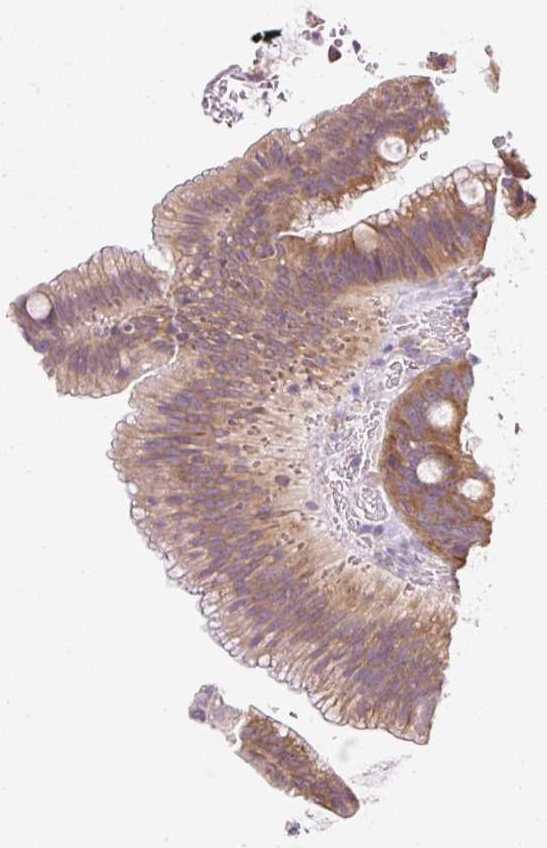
{"staining": {"intensity": "negative", "quantity": "none", "location": "none"}, "tissue": "colon", "cell_type": "Endothelial cells", "image_type": "normal", "snomed": [{"axis": "morphology", "description": "Normal tissue, NOS"}, {"axis": "morphology", "description": "Adenoma, NOS"}, {"axis": "topography", "description": "Soft tissue"}, {"axis": "topography", "description": "Colon"}], "caption": "The micrograph reveals no staining of endothelial cells in unremarkable colon.", "gene": "RPL18A", "patient": {"sex": "male", "age": 47}}